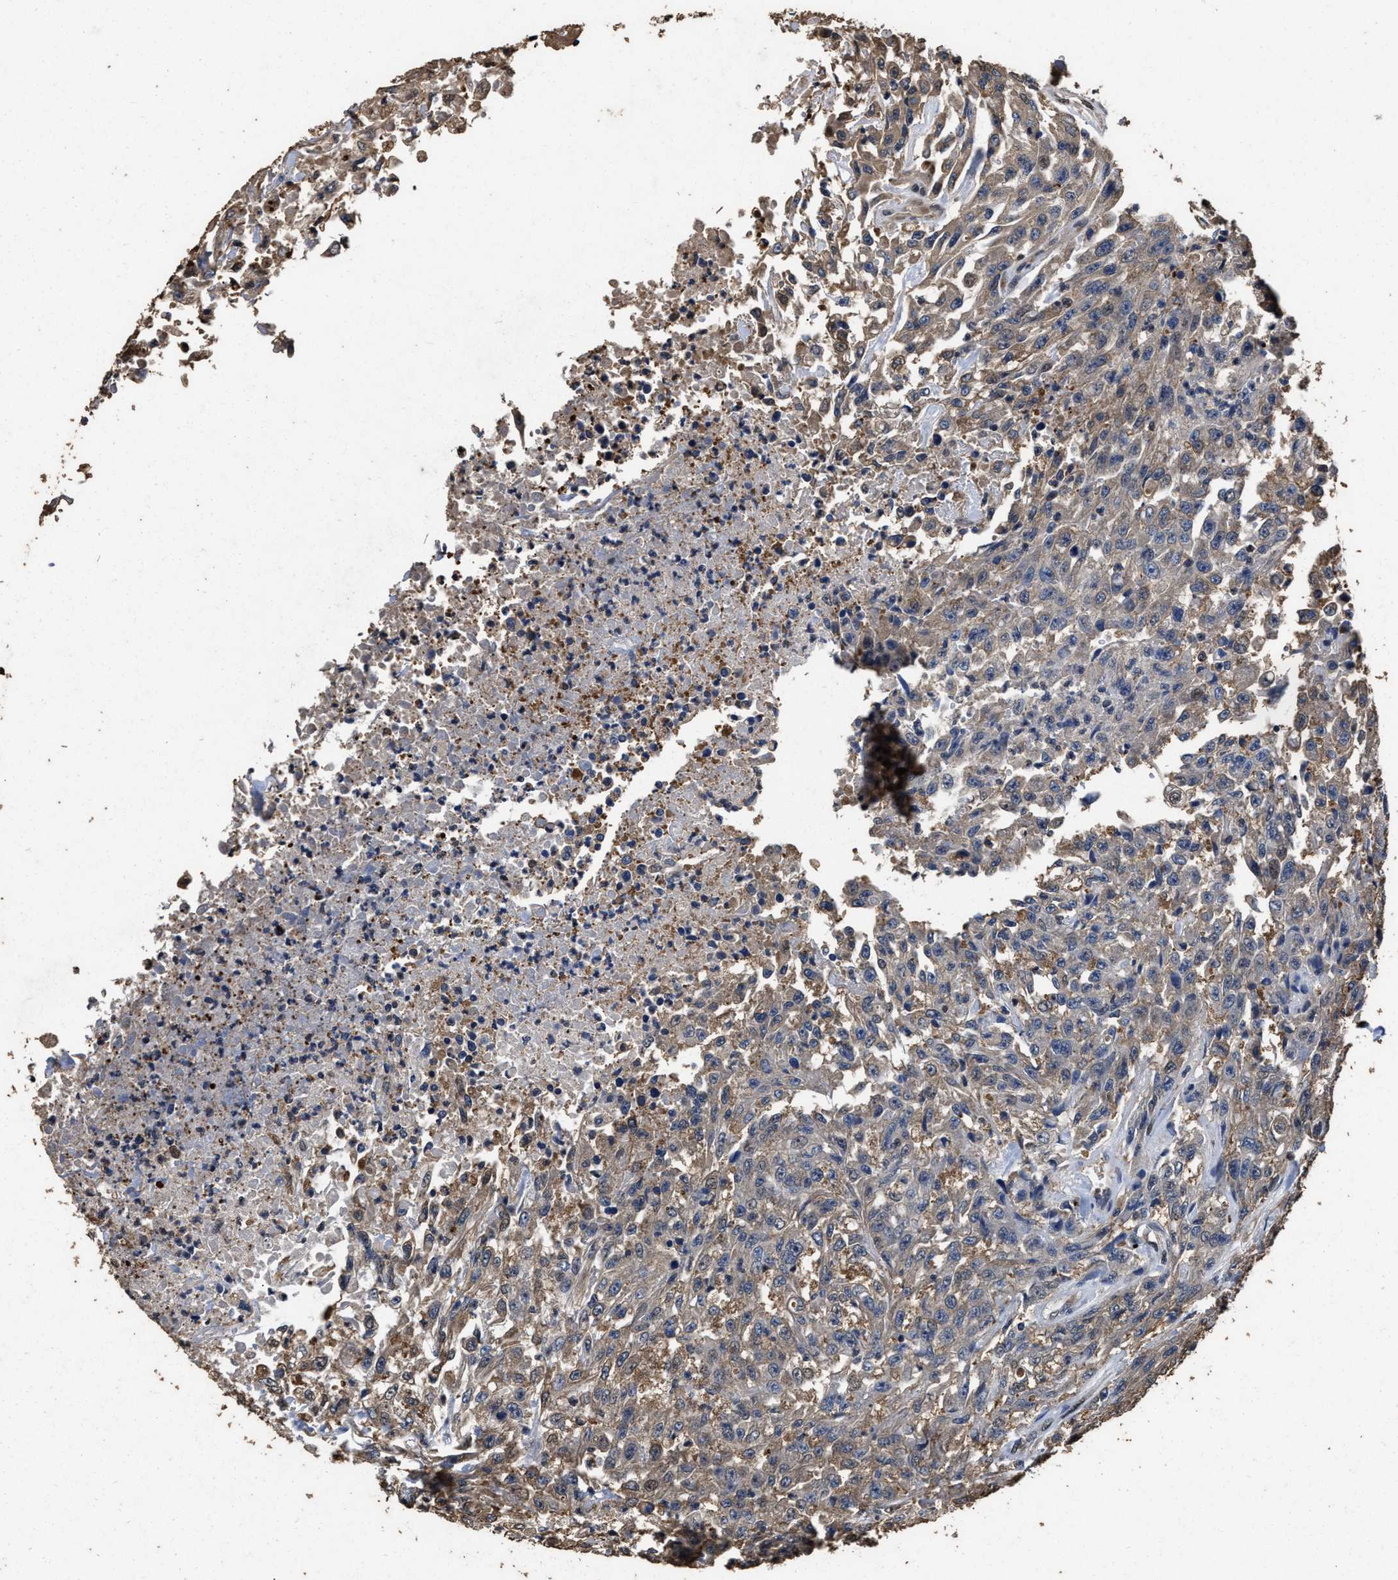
{"staining": {"intensity": "weak", "quantity": ">75%", "location": "cytoplasmic/membranous"}, "tissue": "urothelial cancer", "cell_type": "Tumor cells", "image_type": "cancer", "snomed": [{"axis": "morphology", "description": "Urothelial carcinoma, High grade"}, {"axis": "topography", "description": "Urinary bladder"}], "caption": "The photomicrograph shows immunohistochemical staining of high-grade urothelial carcinoma. There is weak cytoplasmic/membranous positivity is identified in about >75% of tumor cells.", "gene": "TPST2", "patient": {"sex": "male", "age": 46}}